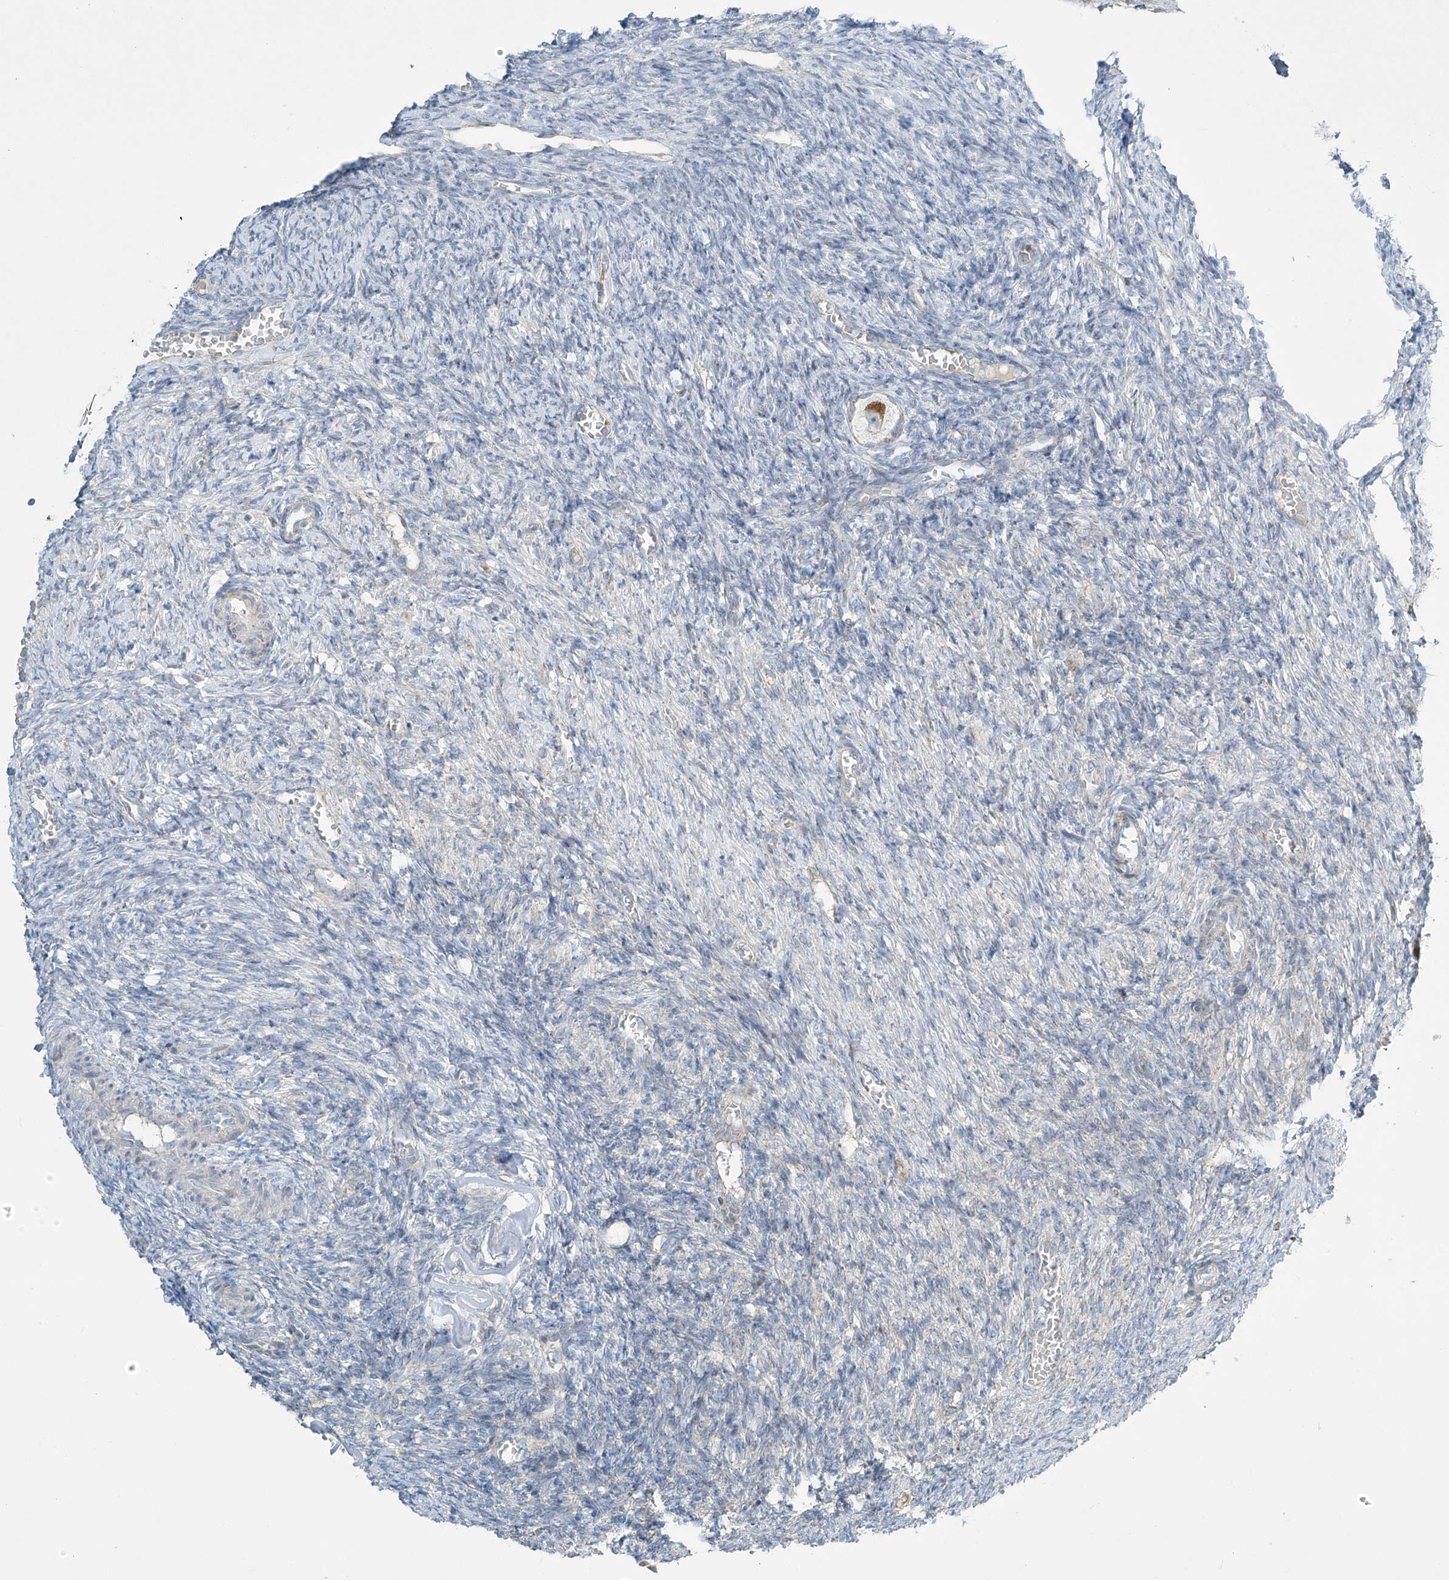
{"staining": {"intensity": "moderate", "quantity": ">75%", "location": "cytoplasmic/membranous"}, "tissue": "ovary", "cell_type": "Follicle cells", "image_type": "normal", "snomed": [{"axis": "morphology", "description": "Normal tissue, NOS"}, {"axis": "topography", "description": "Ovary"}], "caption": "Immunohistochemical staining of unremarkable ovary exhibits medium levels of moderate cytoplasmic/membranous staining in approximately >75% of follicle cells.", "gene": "SMDT1", "patient": {"sex": "female", "age": 27}}